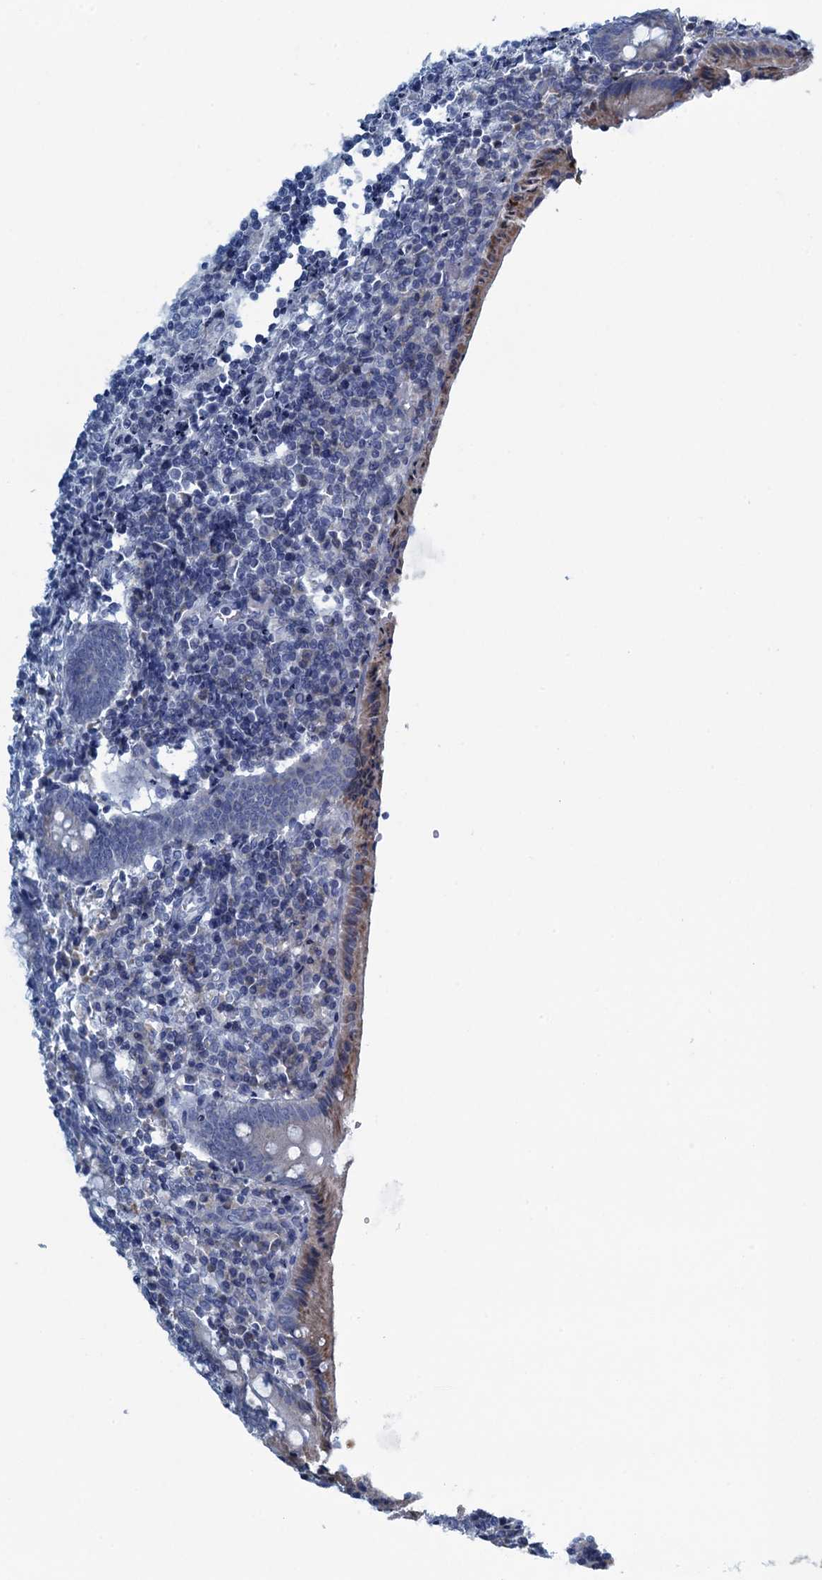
{"staining": {"intensity": "negative", "quantity": "none", "location": "none"}, "tissue": "appendix", "cell_type": "Glandular cells", "image_type": "normal", "snomed": [{"axis": "morphology", "description": "Normal tissue, NOS"}, {"axis": "topography", "description": "Appendix"}], "caption": "Appendix stained for a protein using immunohistochemistry shows no staining glandular cells.", "gene": "C10orf88", "patient": {"sex": "female", "age": 17}}